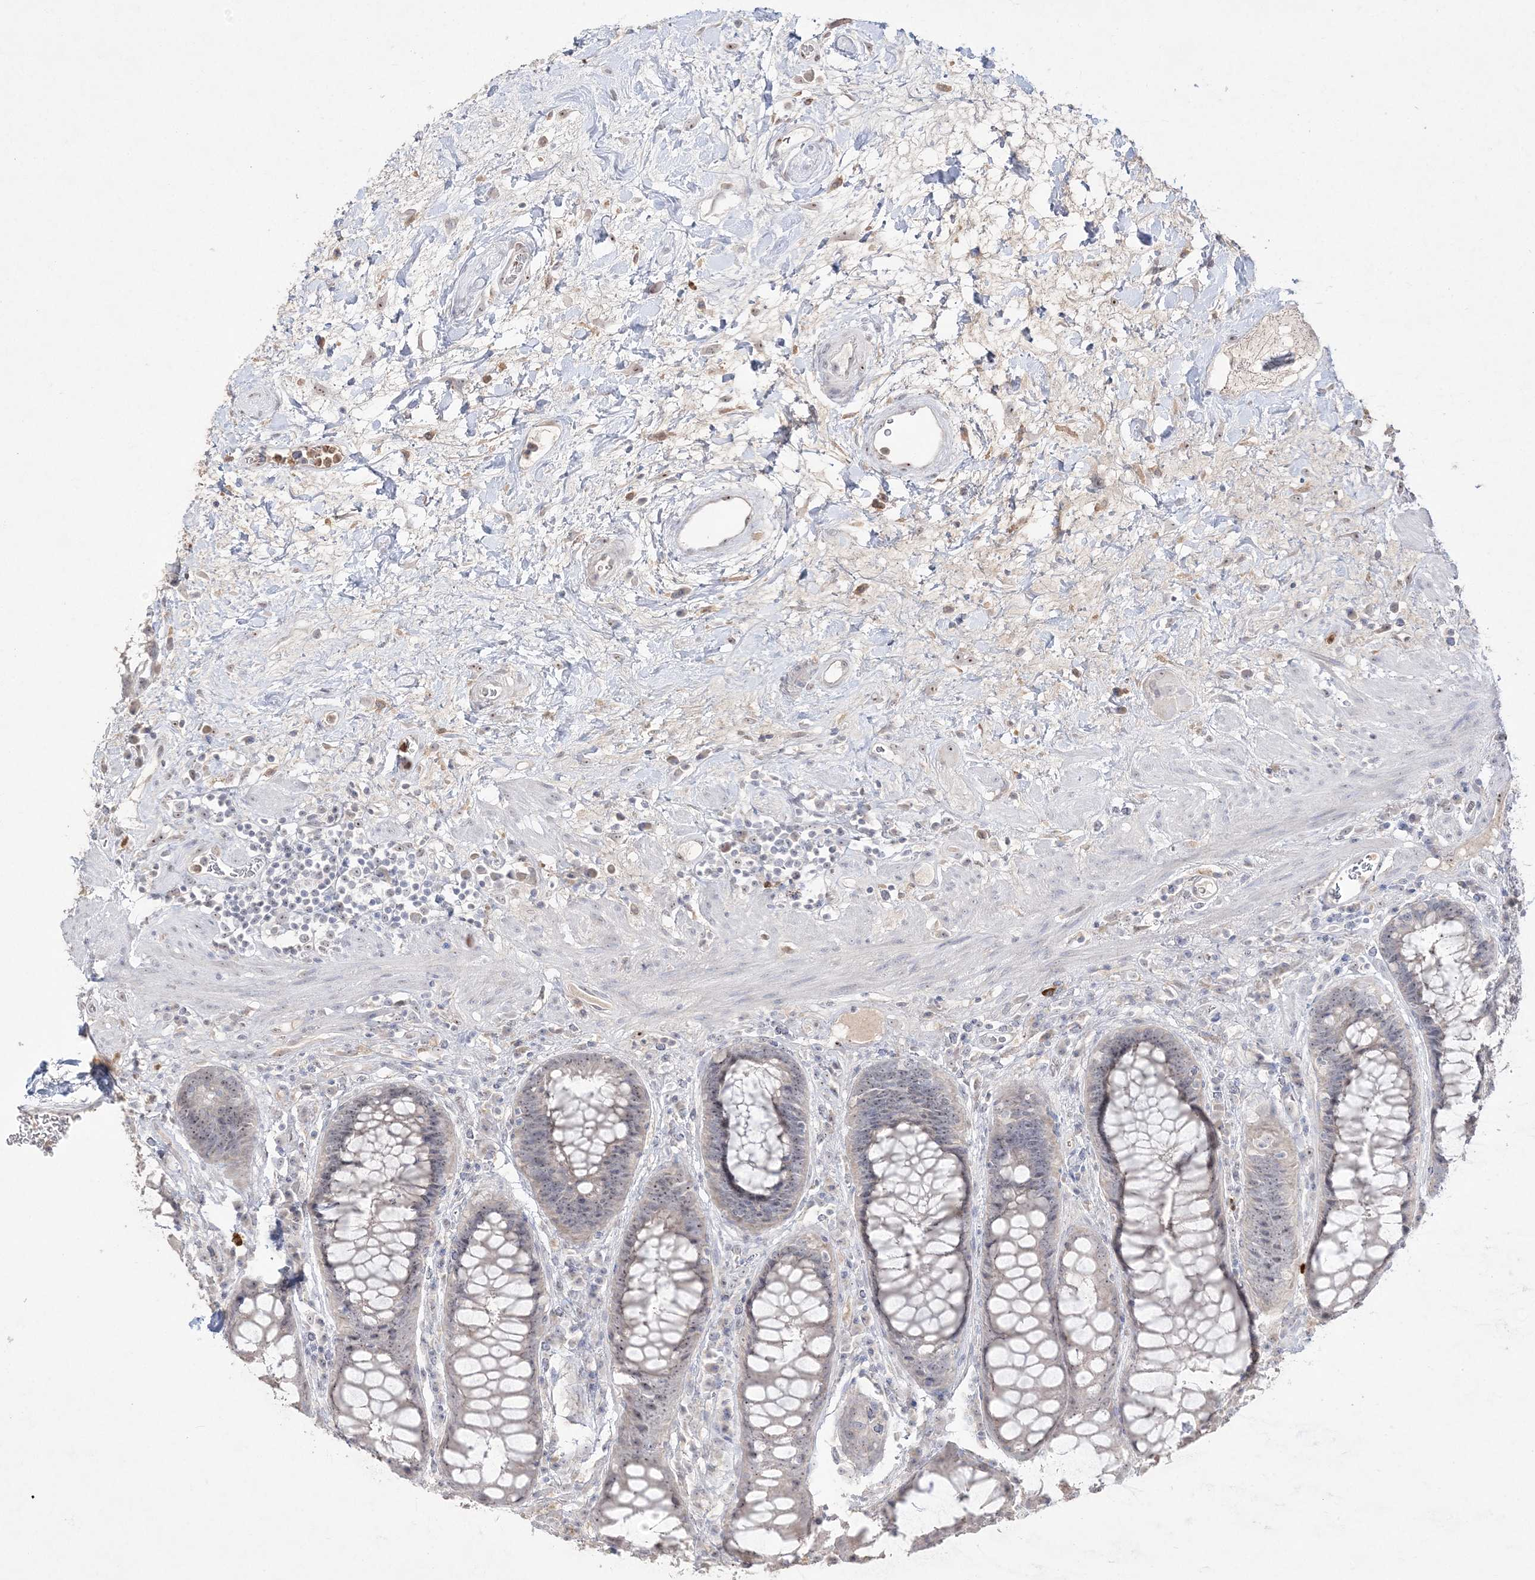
{"staining": {"intensity": "weak", "quantity": "25%-75%", "location": "nuclear"}, "tissue": "rectum", "cell_type": "Glandular cells", "image_type": "normal", "snomed": [{"axis": "morphology", "description": "Normal tissue, NOS"}, {"axis": "topography", "description": "Rectum"}], "caption": "Immunohistochemistry (IHC) of unremarkable human rectum displays low levels of weak nuclear staining in about 25%-75% of glandular cells.", "gene": "NOP16", "patient": {"sex": "male", "age": 64}}